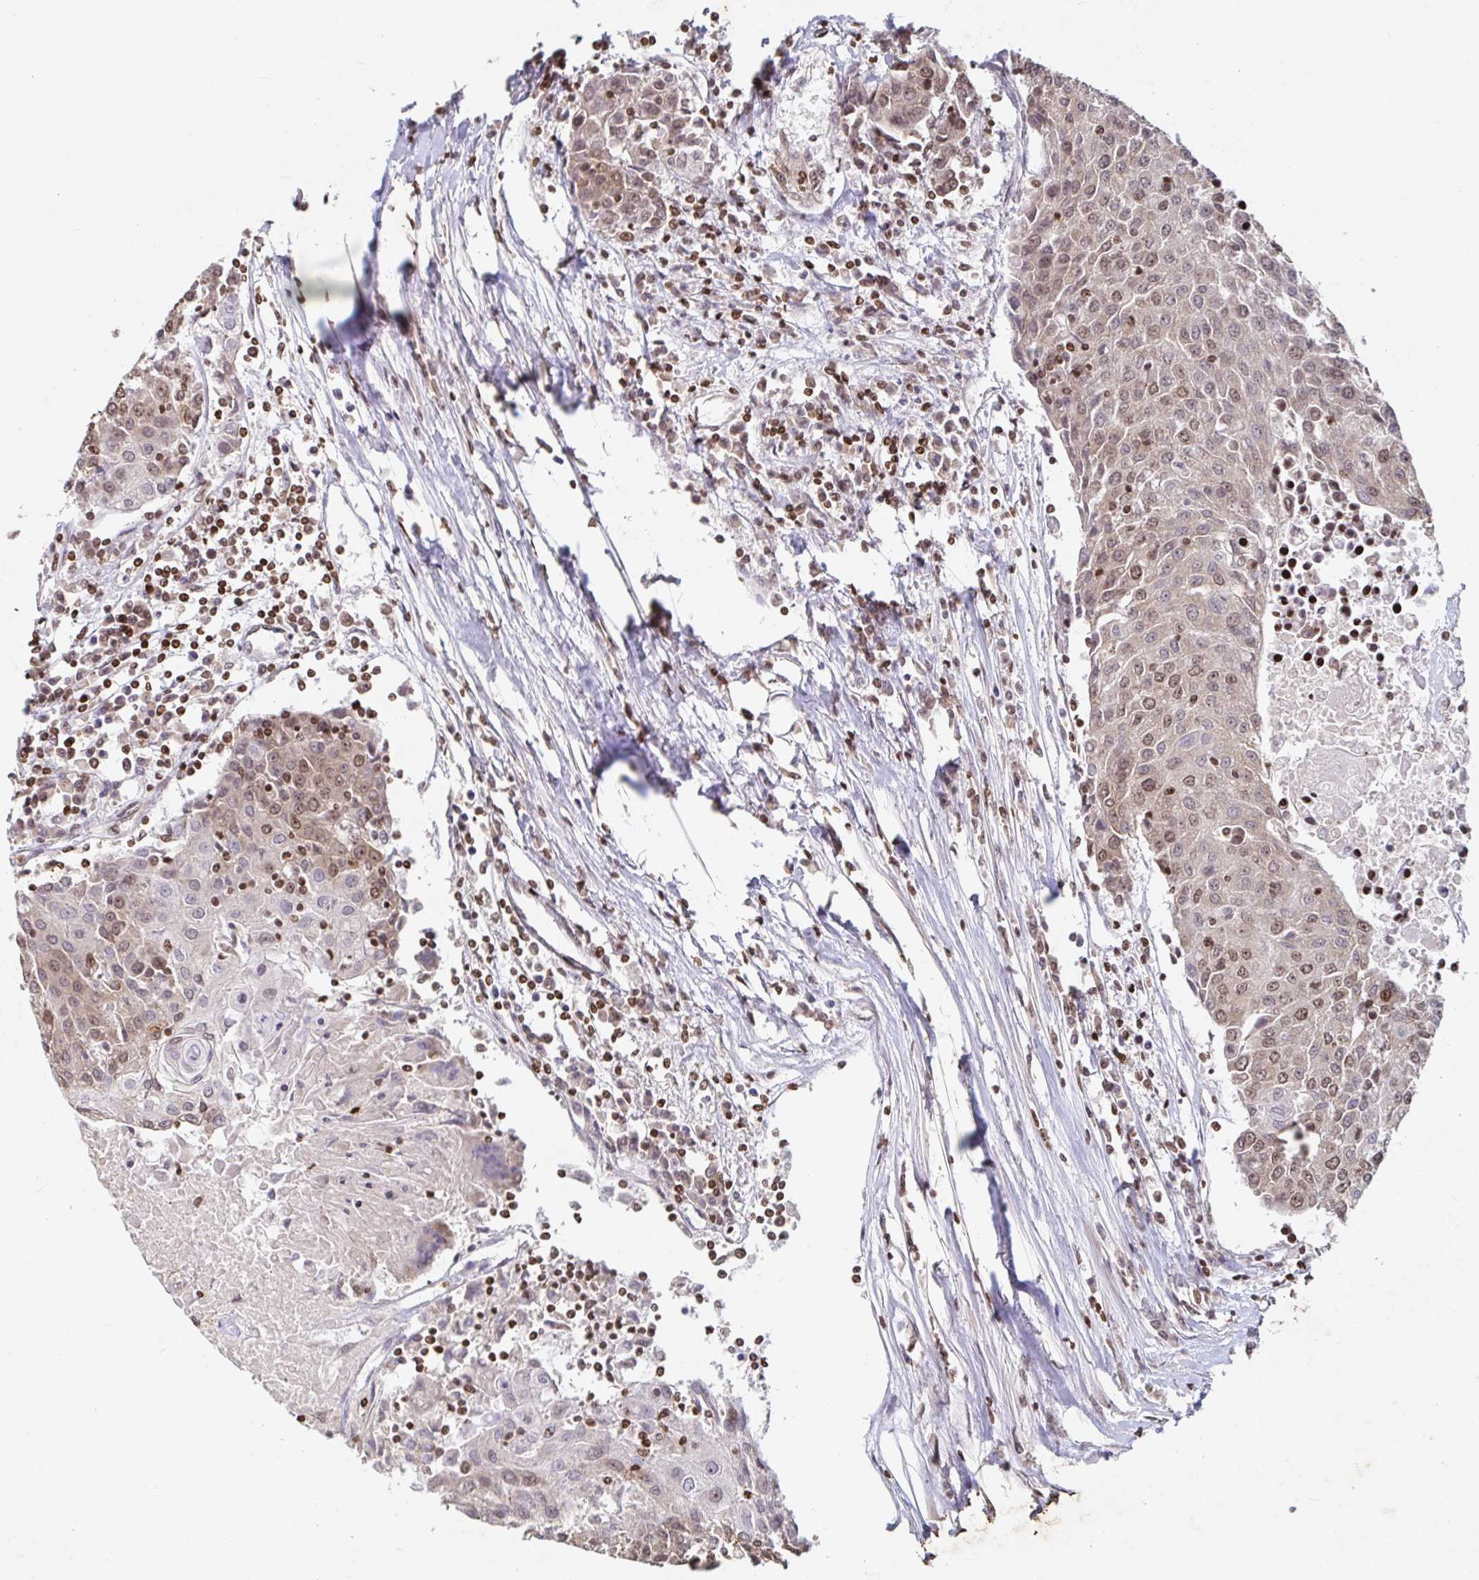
{"staining": {"intensity": "moderate", "quantity": ">75%", "location": "nuclear"}, "tissue": "urothelial cancer", "cell_type": "Tumor cells", "image_type": "cancer", "snomed": [{"axis": "morphology", "description": "Urothelial carcinoma, High grade"}, {"axis": "topography", "description": "Urinary bladder"}], "caption": "Brown immunohistochemical staining in urothelial cancer shows moderate nuclear positivity in approximately >75% of tumor cells.", "gene": "C19orf53", "patient": {"sex": "female", "age": 85}}